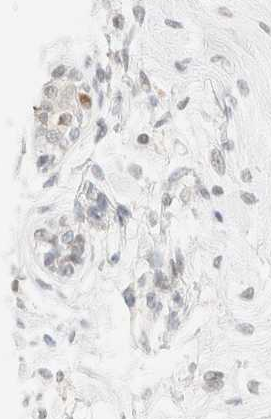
{"staining": {"intensity": "negative", "quantity": "none", "location": "none"}, "tissue": "breast", "cell_type": "Adipocytes", "image_type": "normal", "snomed": [{"axis": "morphology", "description": "Normal tissue, NOS"}, {"axis": "topography", "description": "Breast"}], "caption": "Adipocytes are negative for brown protein staining in benign breast. (Immunohistochemistry, brightfield microscopy, high magnification).", "gene": "TSR1", "patient": {"sex": "female", "age": 45}}